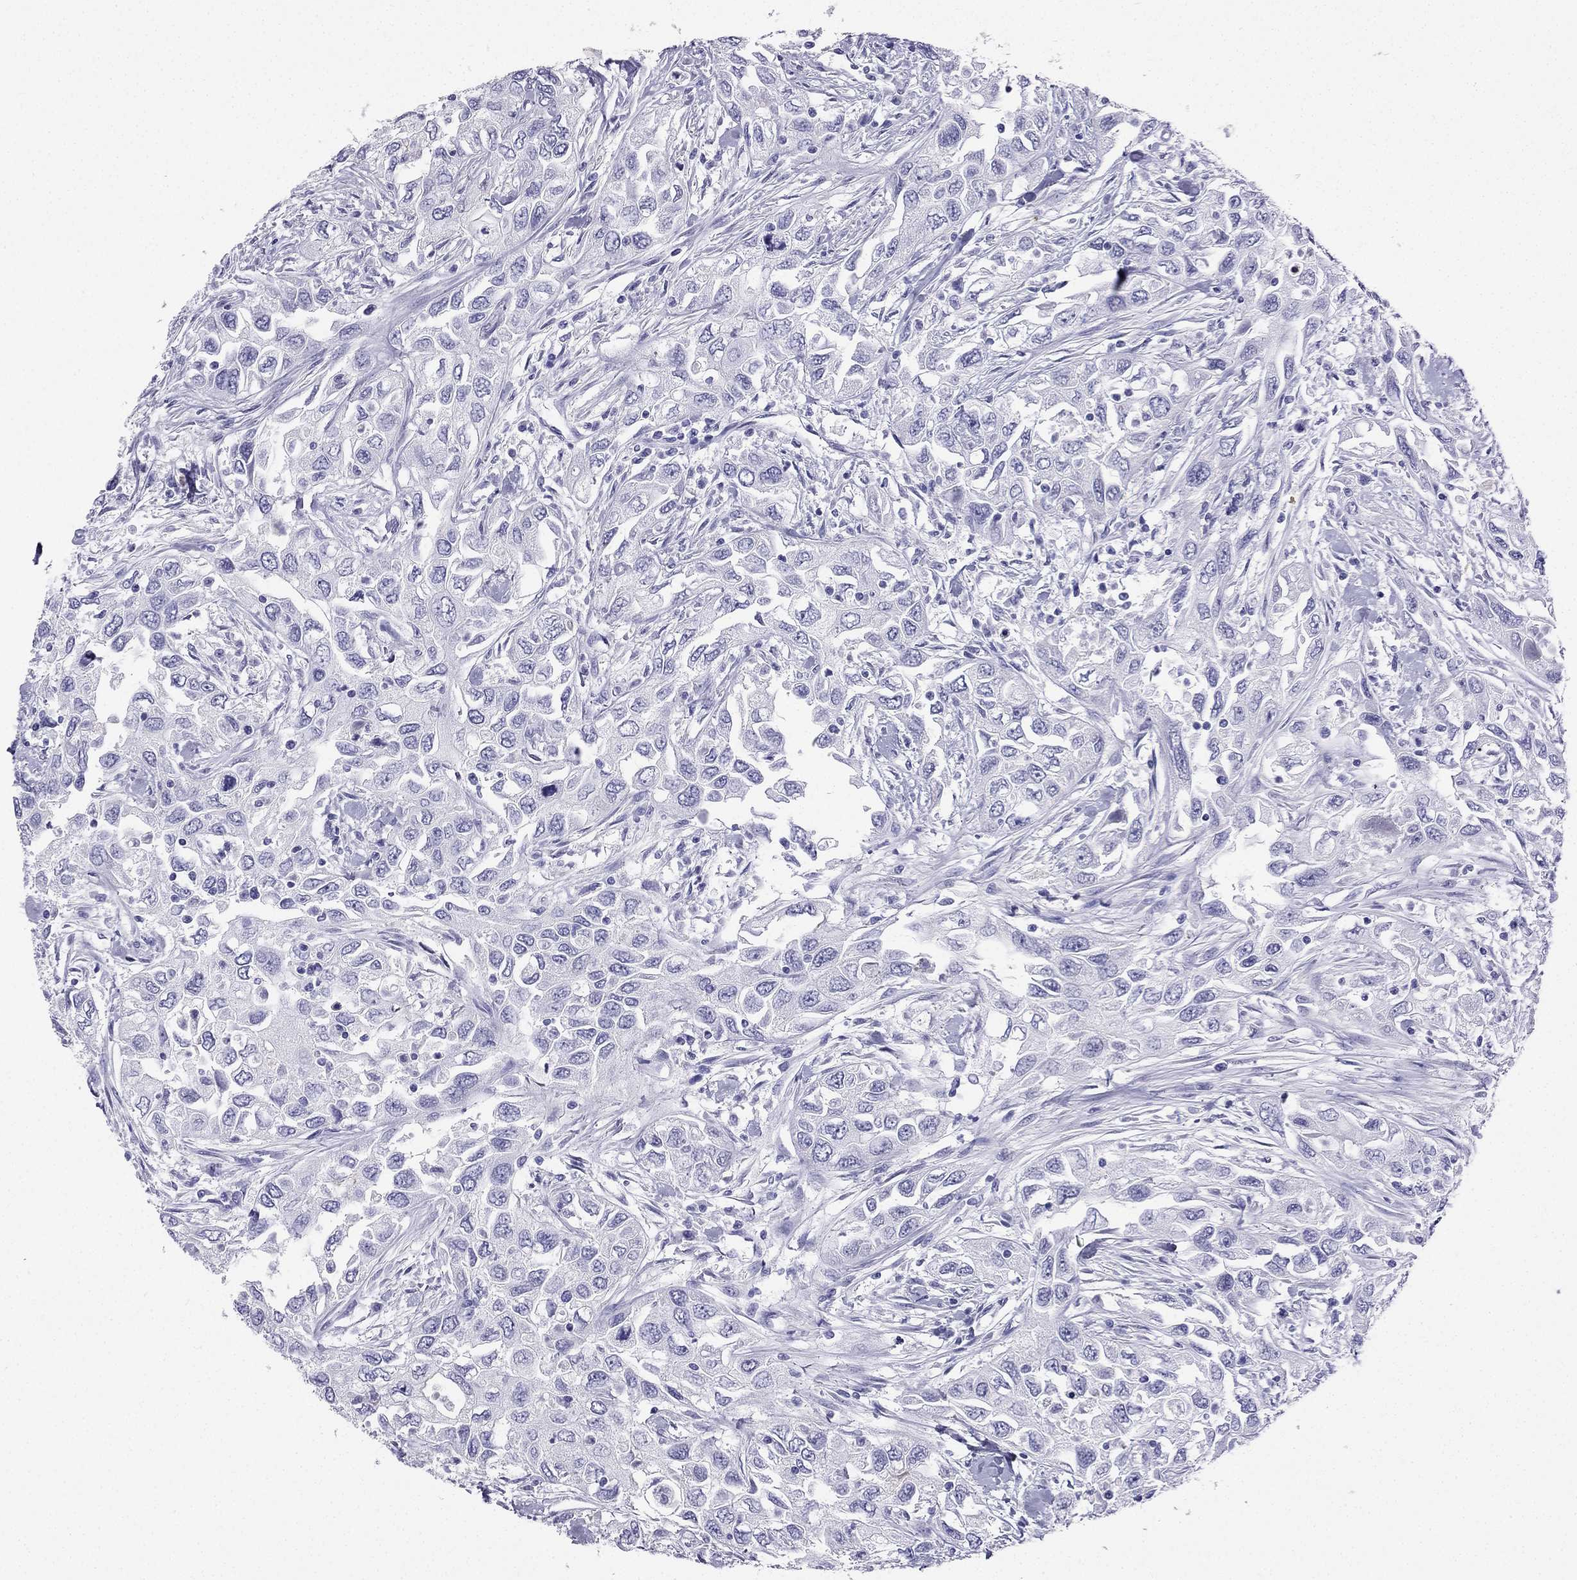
{"staining": {"intensity": "negative", "quantity": "none", "location": "none"}, "tissue": "urothelial cancer", "cell_type": "Tumor cells", "image_type": "cancer", "snomed": [{"axis": "morphology", "description": "Urothelial carcinoma, High grade"}, {"axis": "topography", "description": "Urinary bladder"}], "caption": "Immunohistochemical staining of urothelial carcinoma (high-grade) reveals no significant positivity in tumor cells.", "gene": "SLC18A2", "patient": {"sex": "male", "age": 76}}